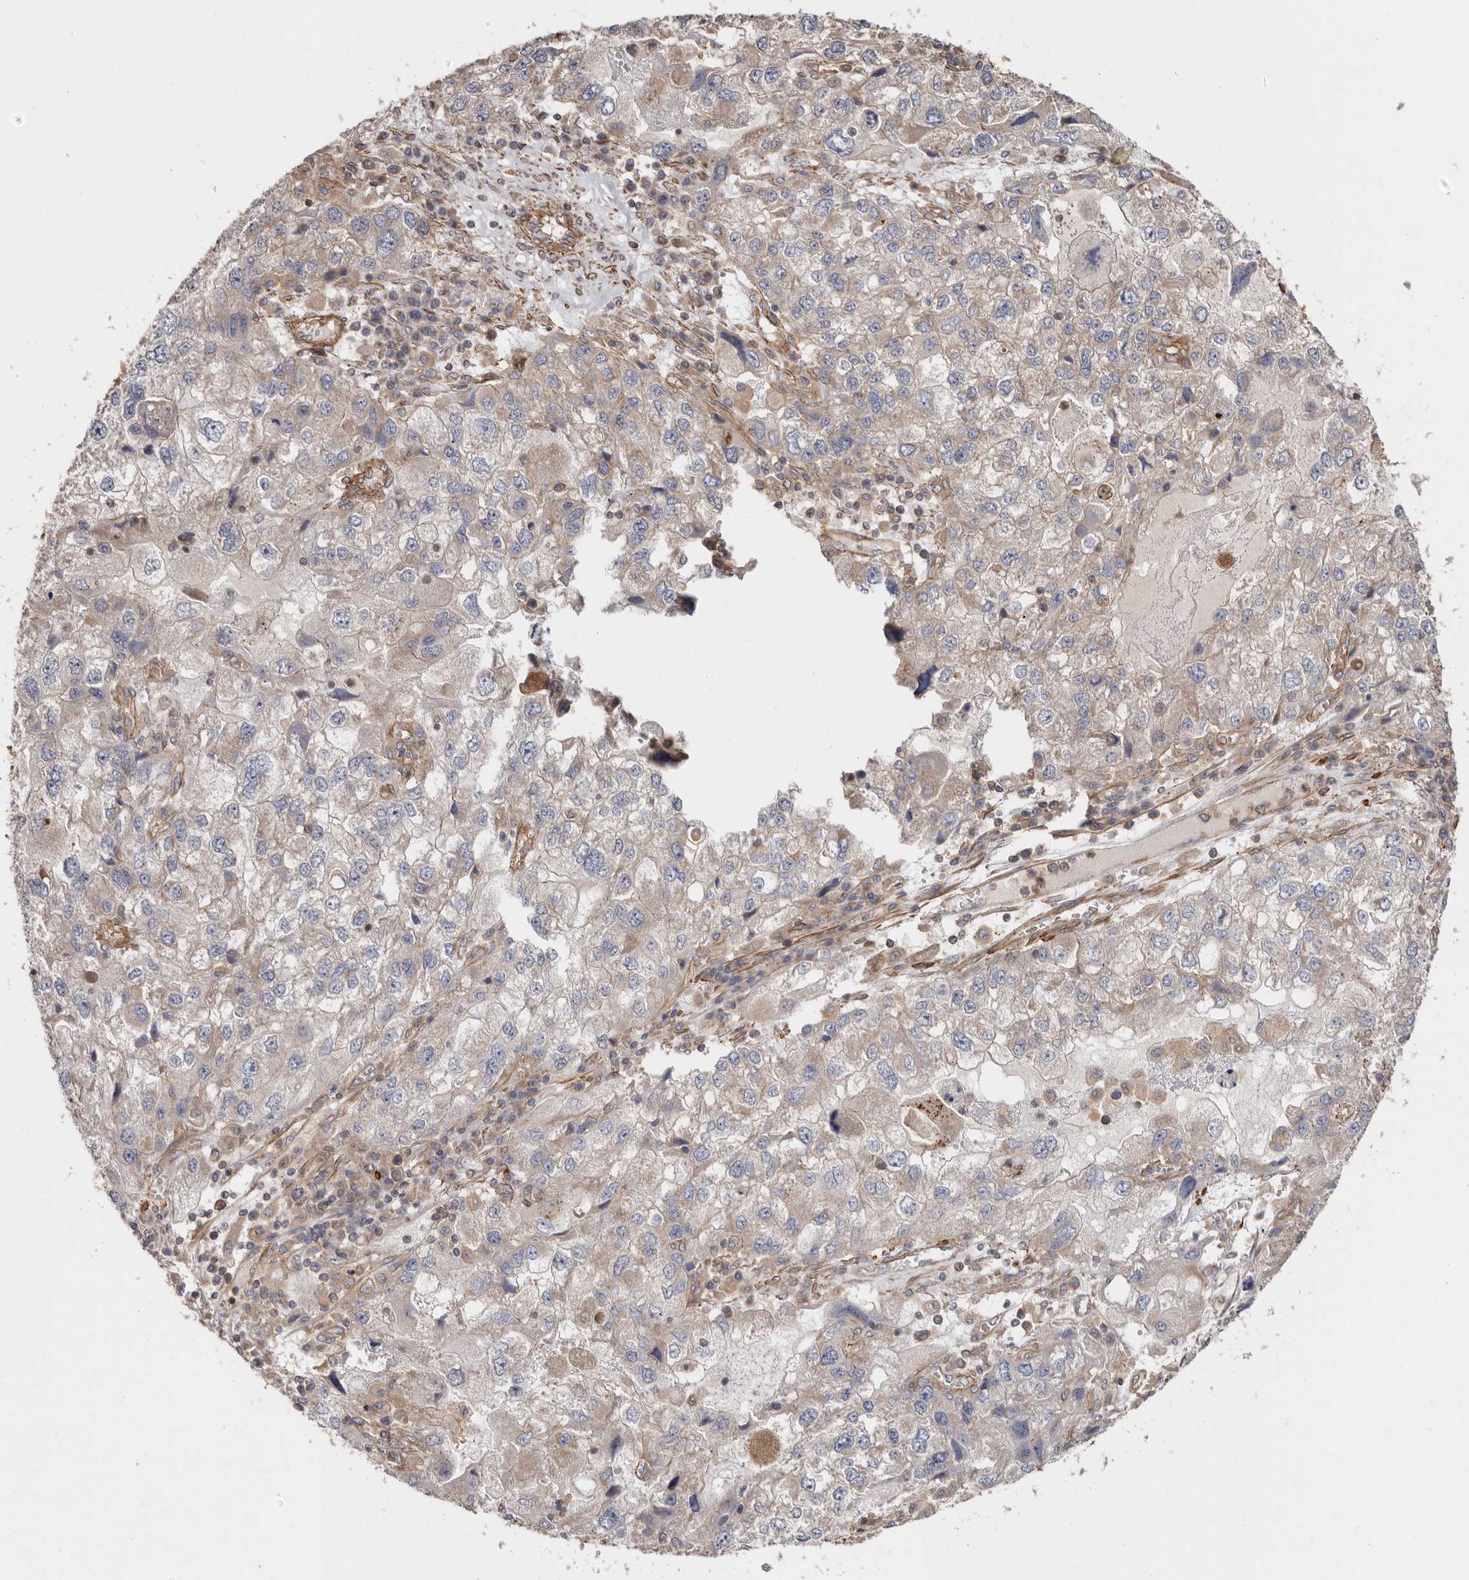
{"staining": {"intensity": "weak", "quantity": "25%-75%", "location": "cytoplasmic/membranous"}, "tissue": "endometrial cancer", "cell_type": "Tumor cells", "image_type": "cancer", "snomed": [{"axis": "morphology", "description": "Adenocarcinoma, NOS"}, {"axis": "topography", "description": "Endometrium"}], "caption": "There is low levels of weak cytoplasmic/membranous positivity in tumor cells of adenocarcinoma (endometrial), as demonstrated by immunohistochemical staining (brown color).", "gene": "TMC7", "patient": {"sex": "female", "age": 49}}